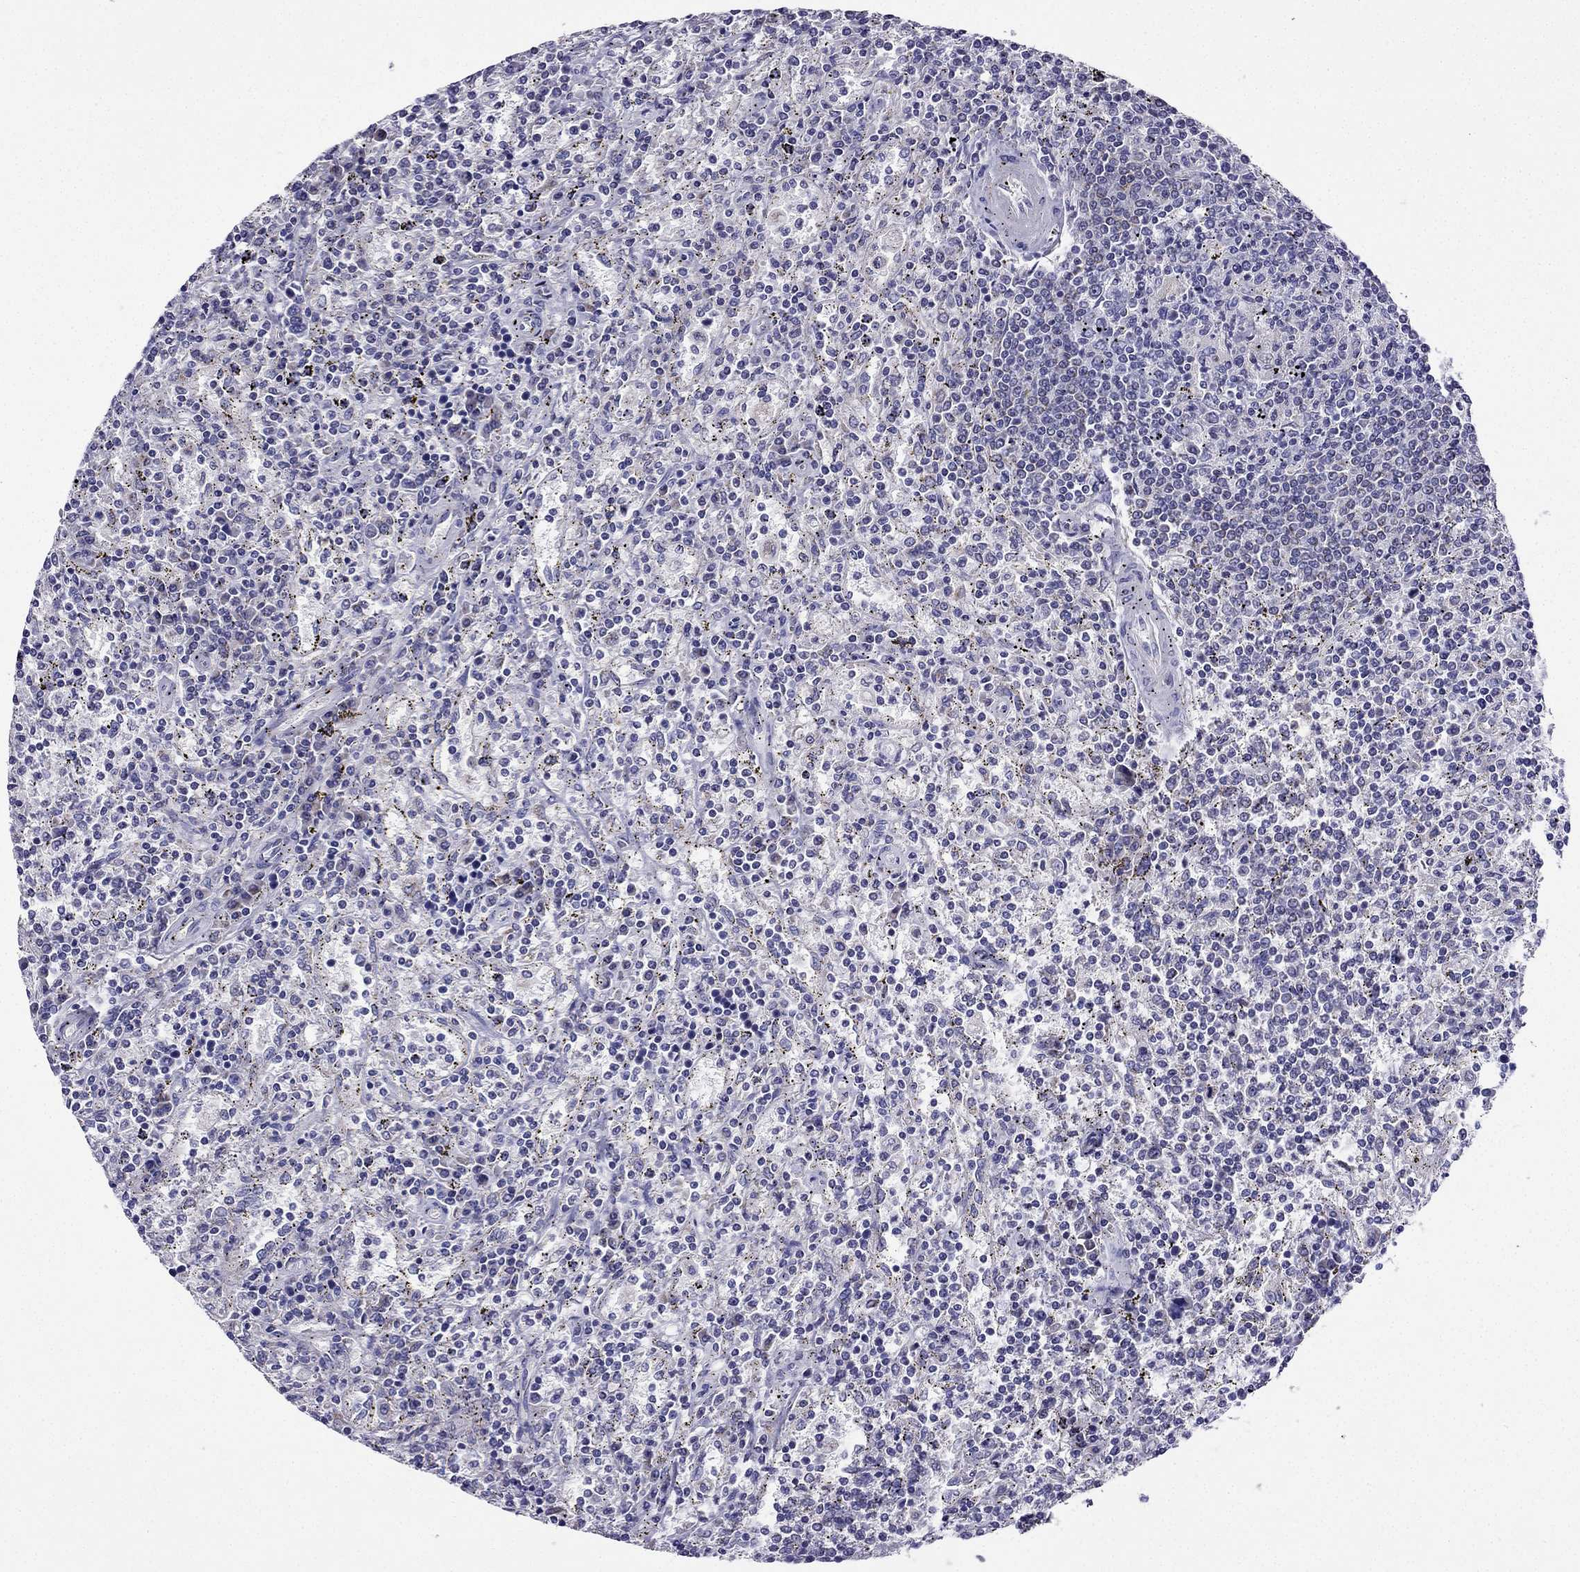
{"staining": {"intensity": "negative", "quantity": "none", "location": "none"}, "tissue": "lymphoma", "cell_type": "Tumor cells", "image_type": "cancer", "snomed": [{"axis": "morphology", "description": "Malignant lymphoma, non-Hodgkin's type, Low grade"}, {"axis": "topography", "description": "Spleen"}], "caption": "A high-resolution image shows IHC staining of low-grade malignant lymphoma, non-Hodgkin's type, which shows no significant staining in tumor cells.", "gene": "KIF5A", "patient": {"sex": "male", "age": 62}}